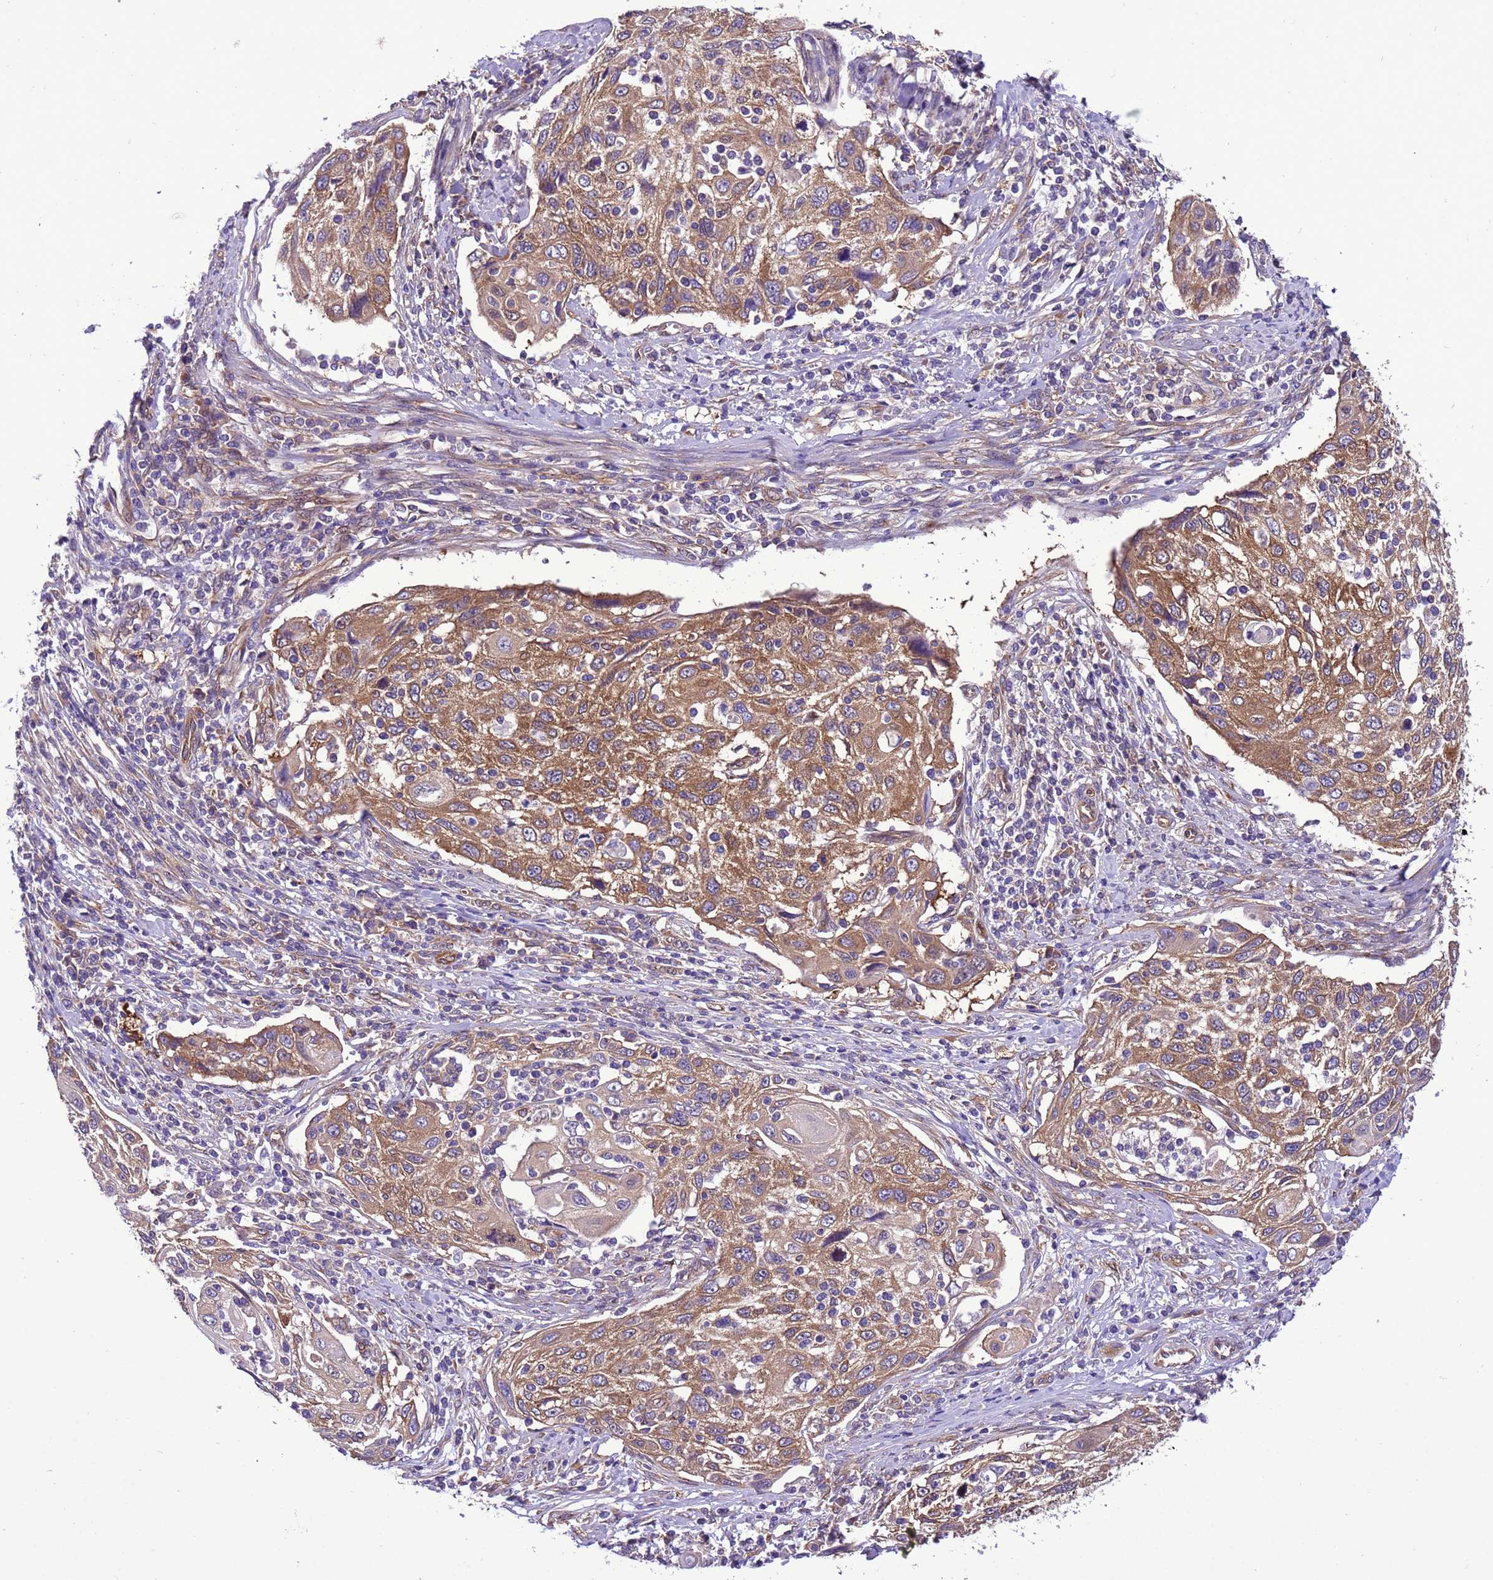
{"staining": {"intensity": "moderate", "quantity": ">75%", "location": "cytoplasmic/membranous"}, "tissue": "cervical cancer", "cell_type": "Tumor cells", "image_type": "cancer", "snomed": [{"axis": "morphology", "description": "Squamous cell carcinoma, NOS"}, {"axis": "topography", "description": "Cervix"}], "caption": "Human squamous cell carcinoma (cervical) stained with a protein marker demonstrates moderate staining in tumor cells.", "gene": "RABEP2", "patient": {"sex": "female", "age": 70}}